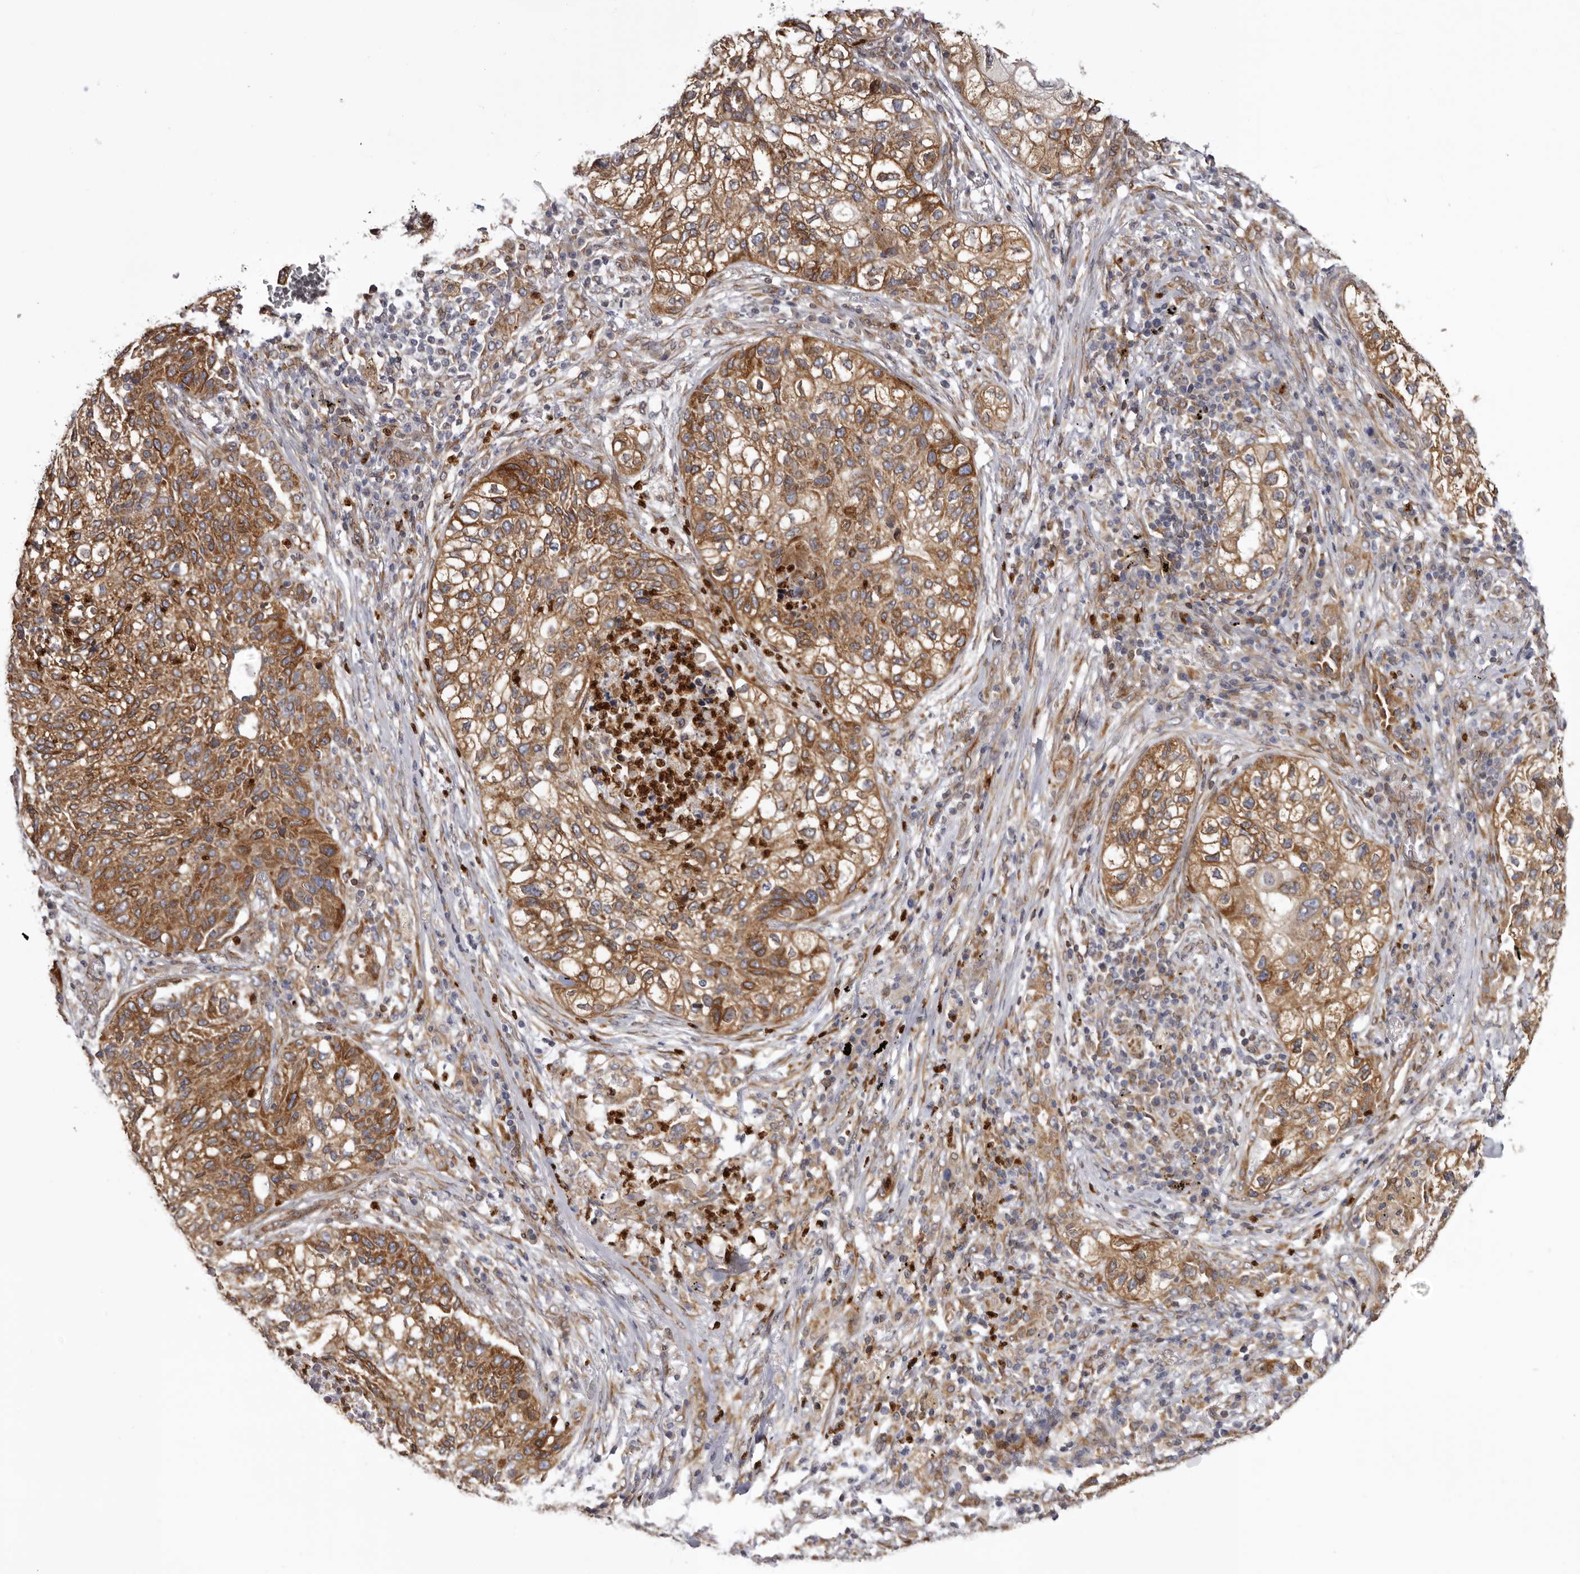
{"staining": {"intensity": "moderate", "quantity": ">75%", "location": "cytoplasmic/membranous"}, "tissue": "lung cancer", "cell_type": "Tumor cells", "image_type": "cancer", "snomed": [{"axis": "morphology", "description": "Squamous cell carcinoma, NOS"}, {"axis": "topography", "description": "Lung"}], "caption": "A histopathology image of human squamous cell carcinoma (lung) stained for a protein displays moderate cytoplasmic/membranous brown staining in tumor cells.", "gene": "C4orf3", "patient": {"sex": "female", "age": 63}}